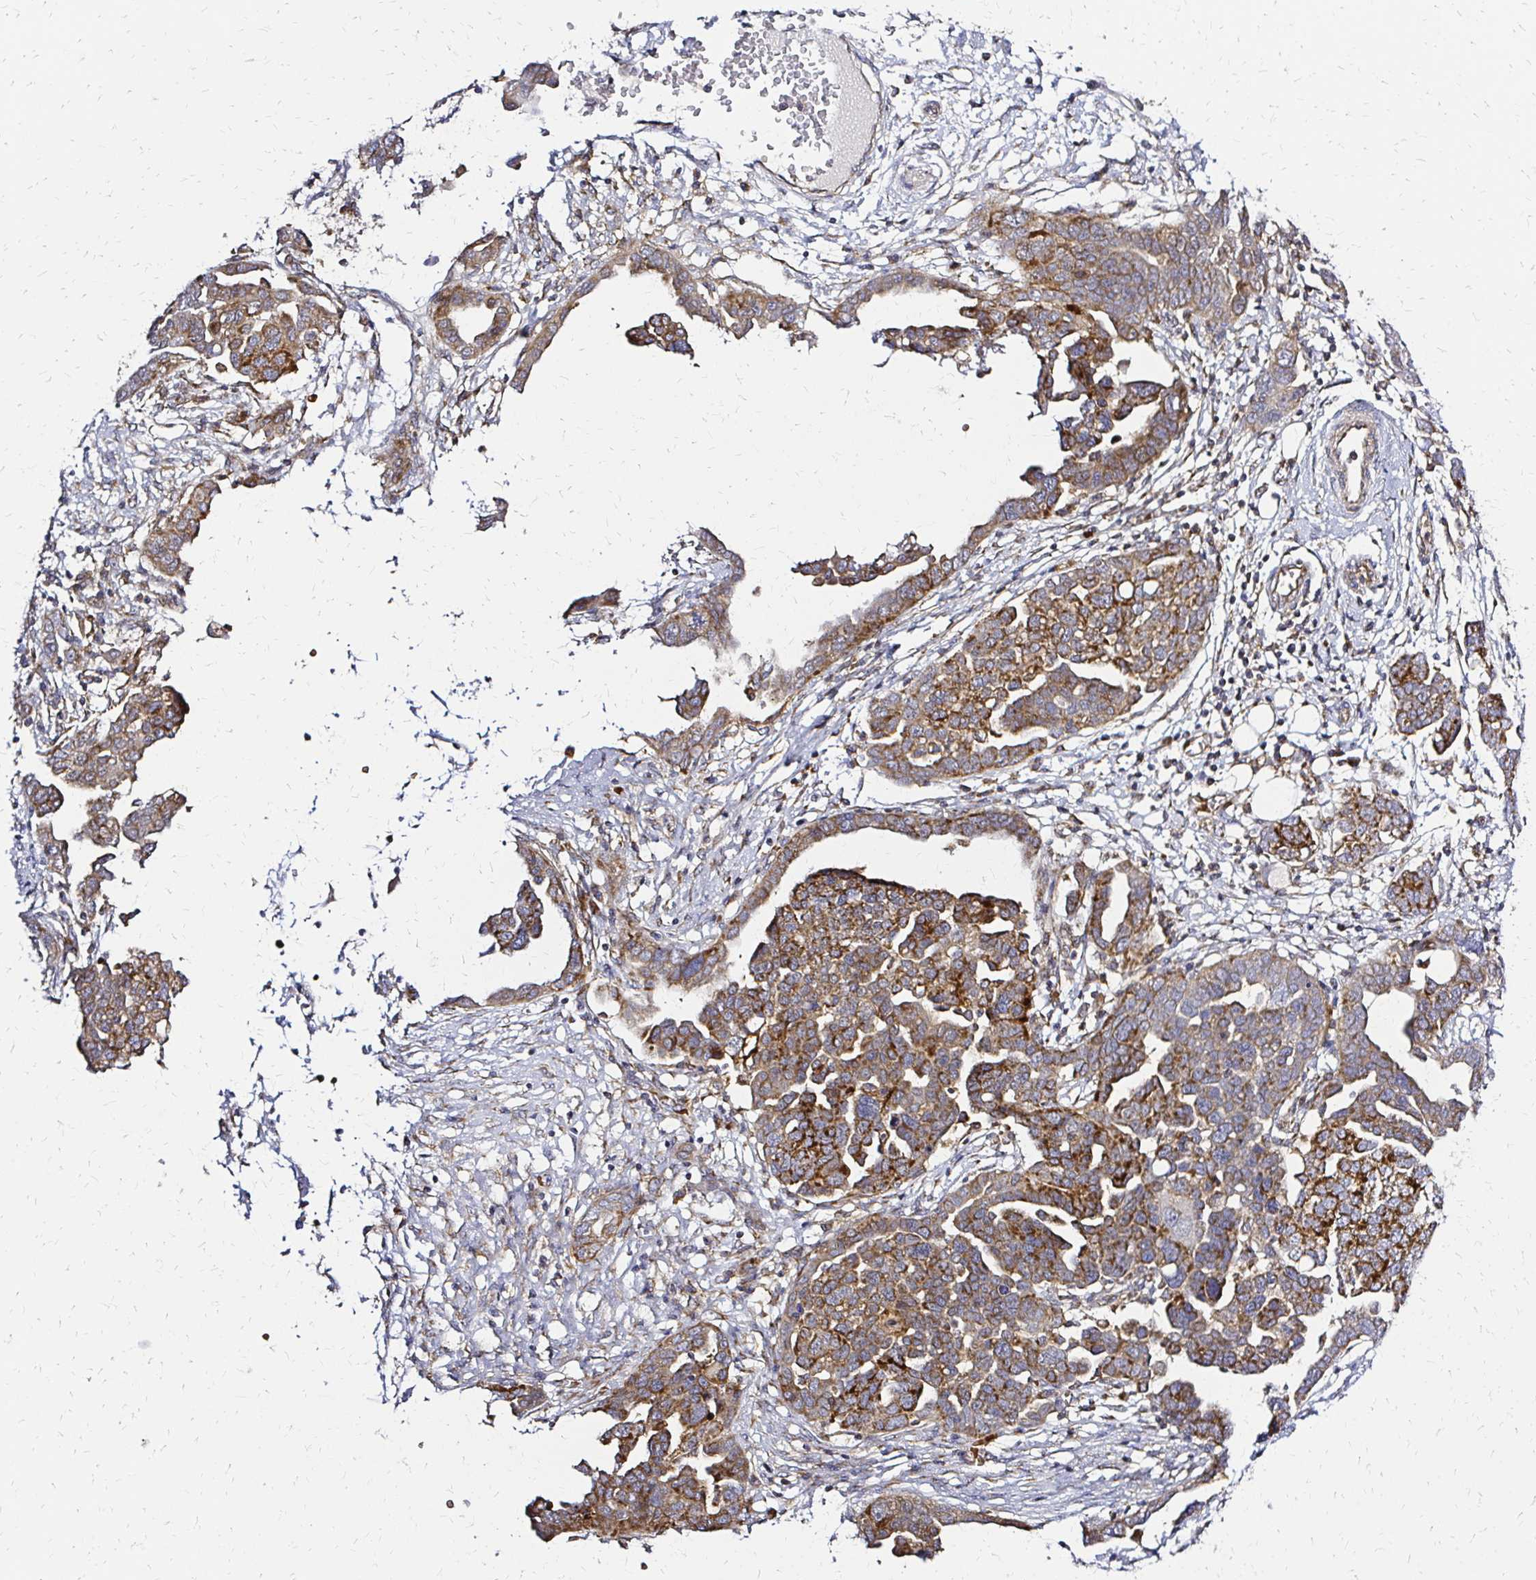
{"staining": {"intensity": "moderate", "quantity": ">75%", "location": "cytoplasmic/membranous"}, "tissue": "ovarian cancer", "cell_type": "Tumor cells", "image_type": "cancer", "snomed": [{"axis": "morphology", "description": "Cystadenocarcinoma, serous, NOS"}, {"axis": "topography", "description": "Ovary"}], "caption": "Tumor cells demonstrate moderate cytoplasmic/membranous positivity in about >75% of cells in ovarian serous cystadenocarcinoma. The protein is shown in brown color, while the nuclei are stained blue.", "gene": "MRPL13", "patient": {"sex": "female", "age": 59}}